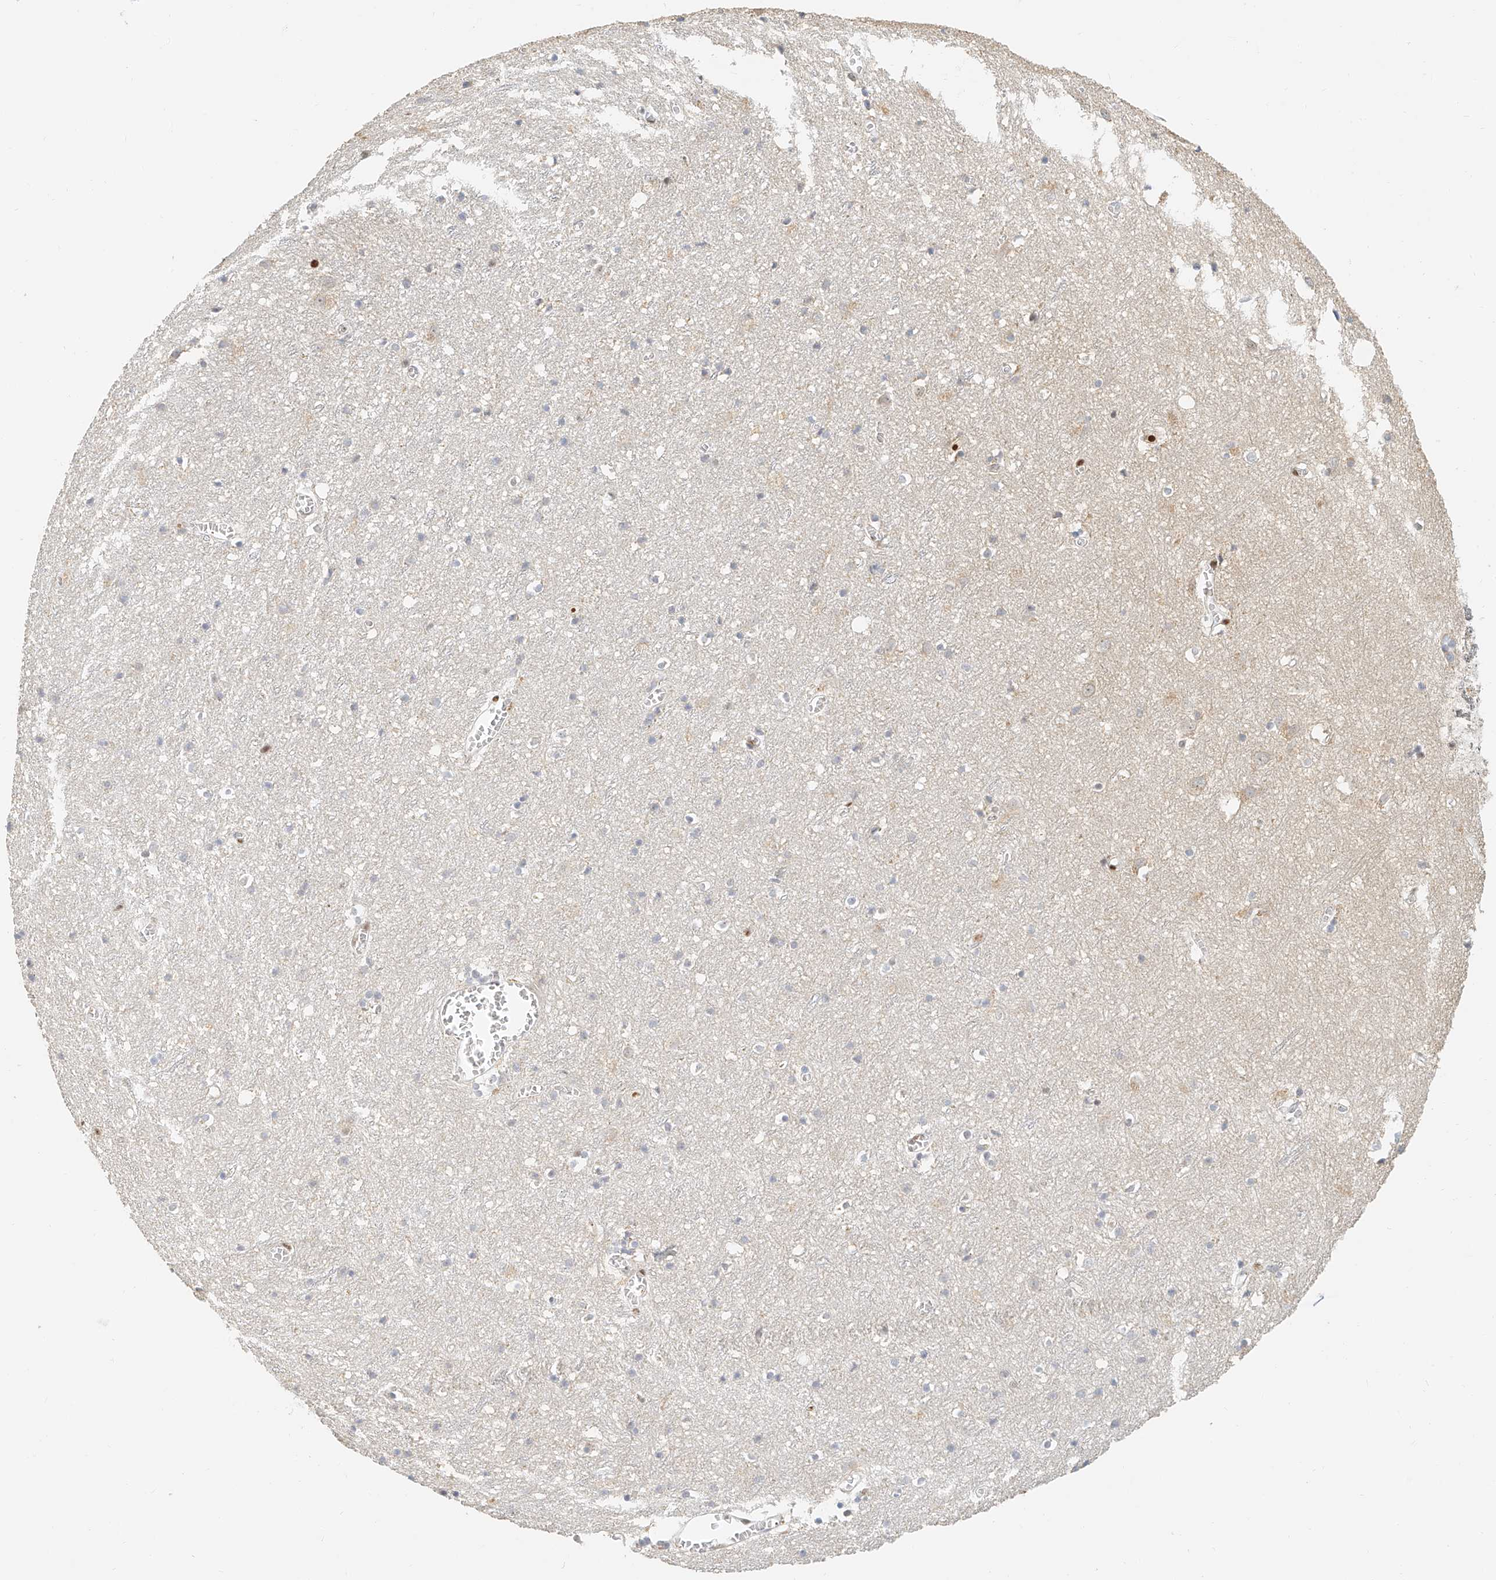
{"staining": {"intensity": "strong", "quantity": "<25%", "location": "nuclear"}, "tissue": "cerebral cortex", "cell_type": "Endothelial cells", "image_type": "normal", "snomed": [{"axis": "morphology", "description": "Normal tissue, NOS"}, {"axis": "topography", "description": "Cerebral cortex"}], "caption": "Cerebral cortex stained for a protein displays strong nuclear positivity in endothelial cells. (DAB IHC with brightfield microscopy, high magnification).", "gene": "CXorf58", "patient": {"sex": "female", "age": 64}}